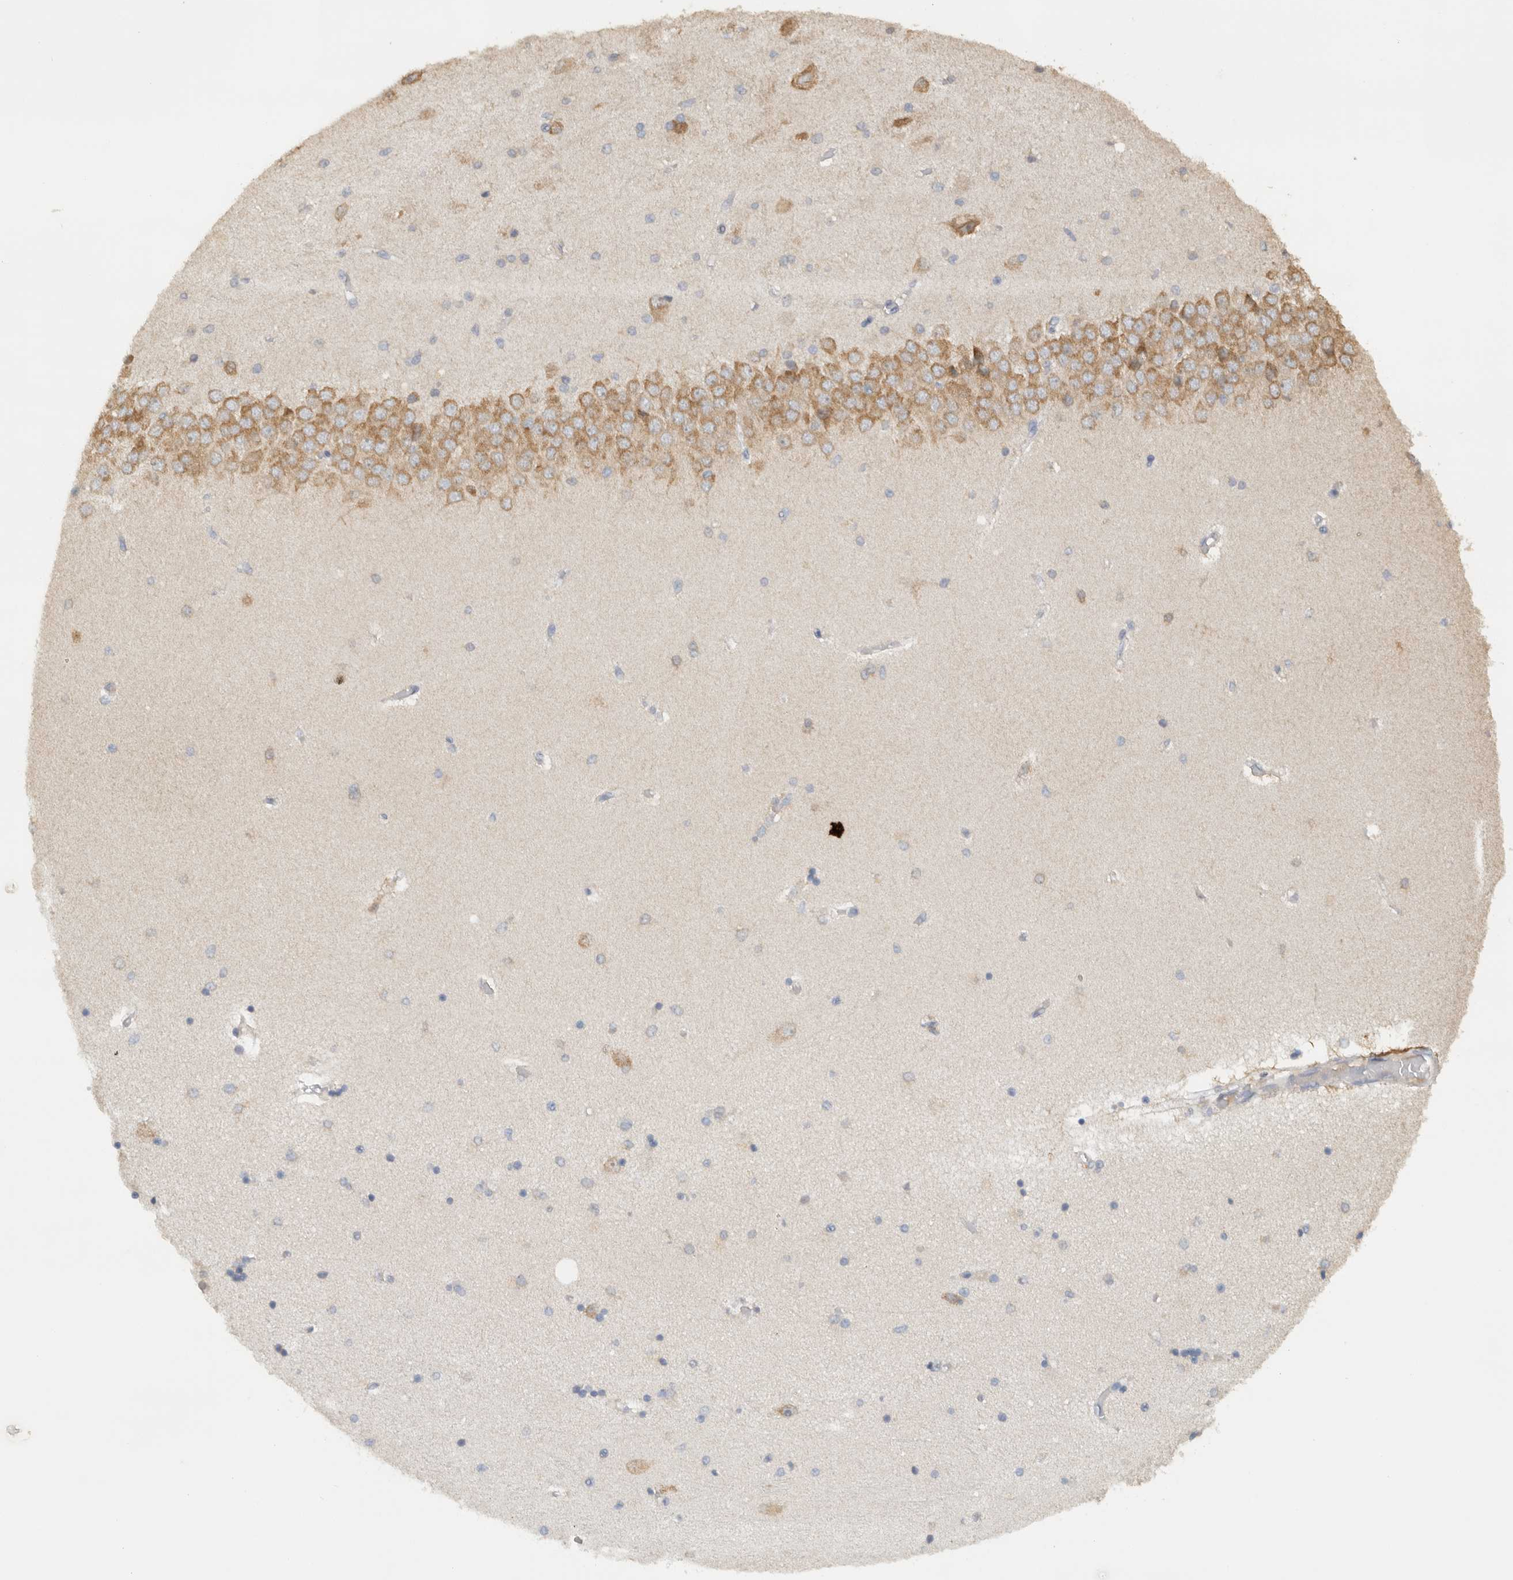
{"staining": {"intensity": "weak", "quantity": "<25%", "location": "cytoplasmic/membranous"}, "tissue": "hippocampus", "cell_type": "Glial cells", "image_type": "normal", "snomed": [{"axis": "morphology", "description": "Normal tissue, NOS"}, {"axis": "topography", "description": "Hippocampus"}], "caption": "IHC histopathology image of unremarkable hippocampus stained for a protein (brown), which demonstrates no staining in glial cells. (Brightfield microscopy of DAB IHC at high magnification).", "gene": "PUM1", "patient": {"sex": "female", "age": 54}}